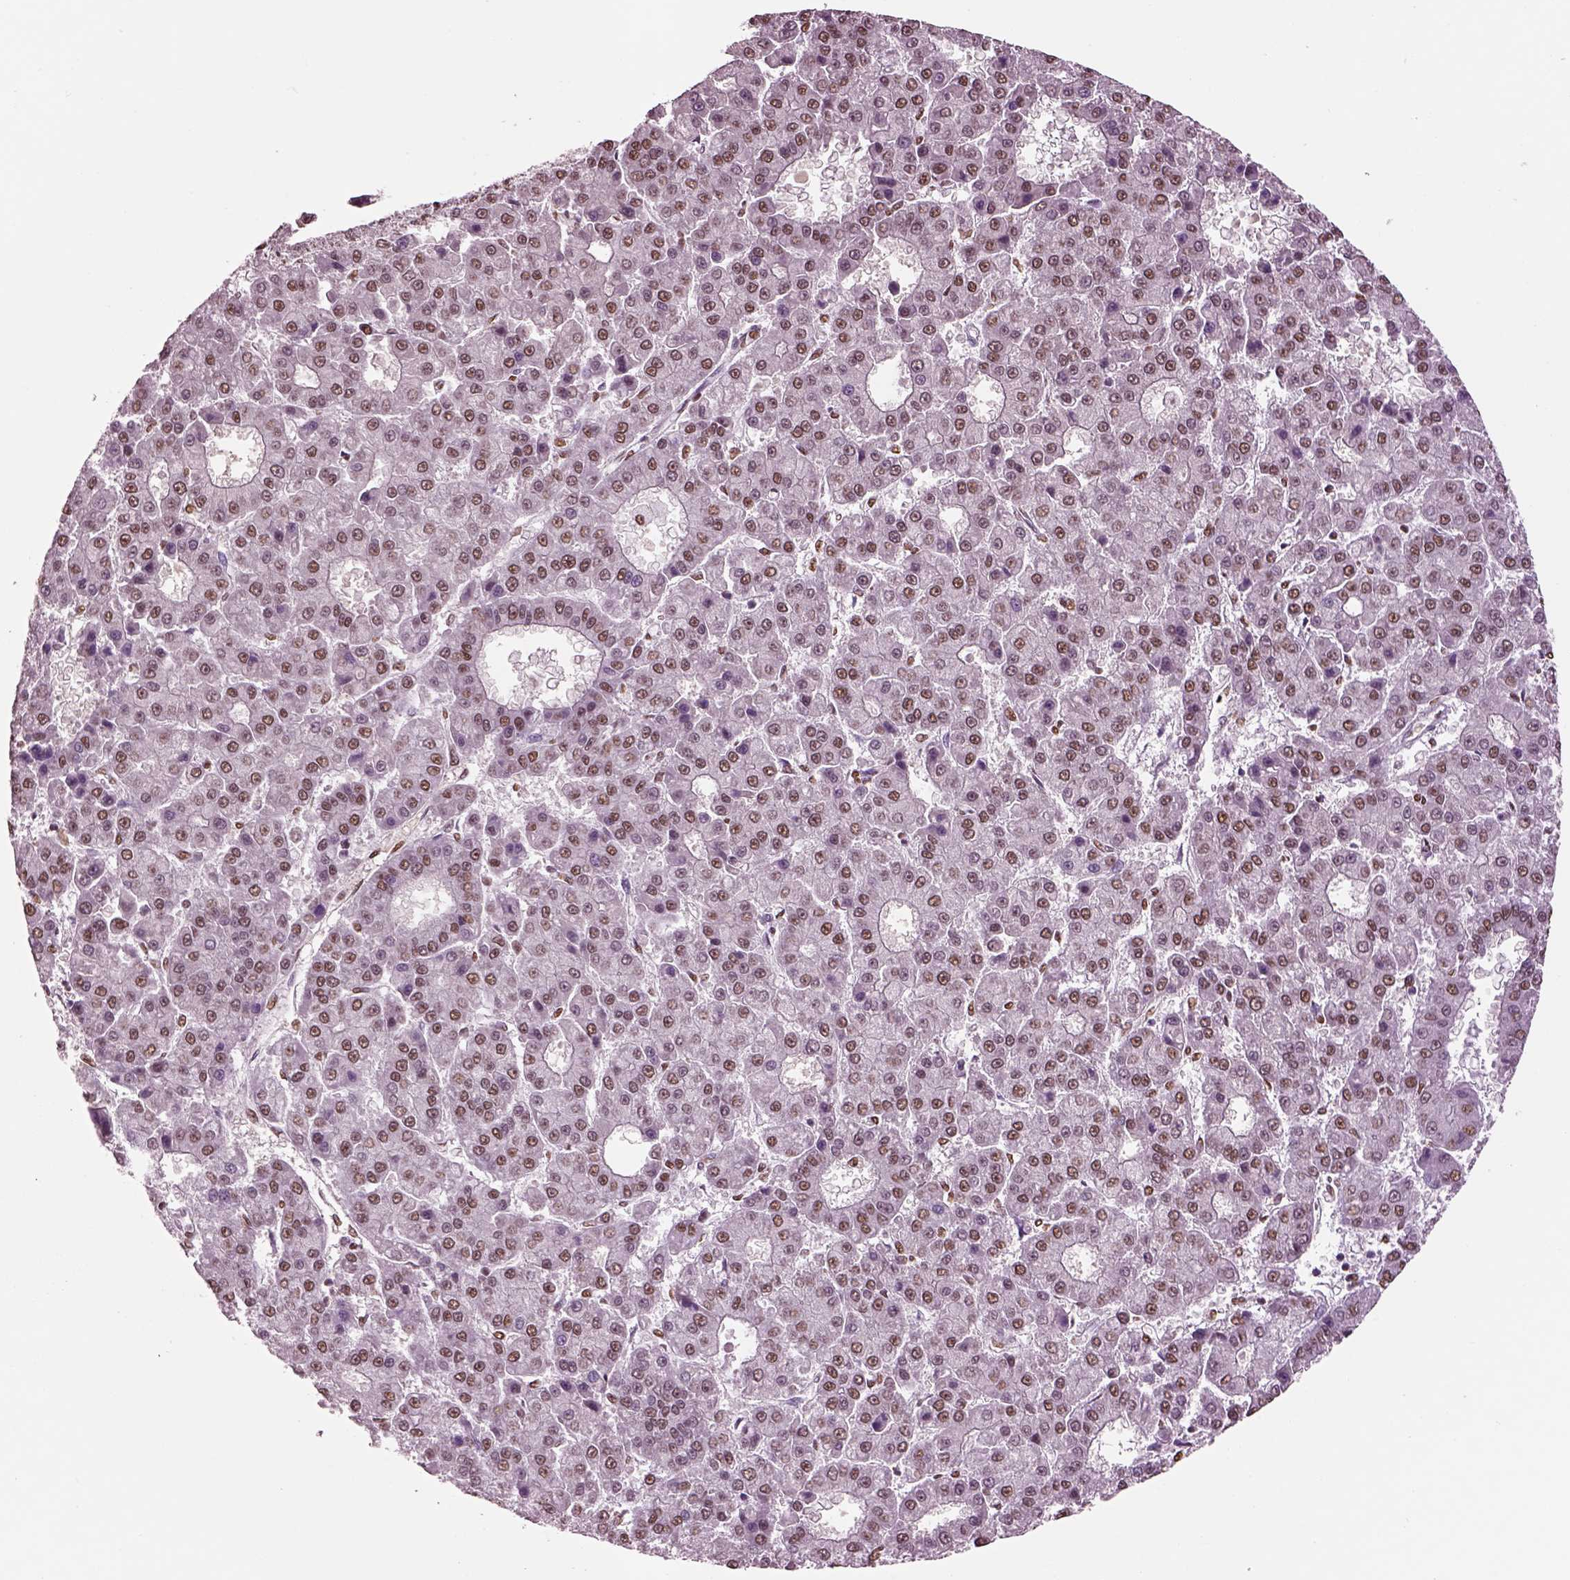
{"staining": {"intensity": "moderate", "quantity": ">75%", "location": "nuclear"}, "tissue": "liver cancer", "cell_type": "Tumor cells", "image_type": "cancer", "snomed": [{"axis": "morphology", "description": "Carcinoma, Hepatocellular, NOS"}, {"axis": "topography", "description": "Liver"}], "caption": "Liver cancer stained with a brown dye displays moderate nuclear positive expression in approximately >75% of tumor cells.", "gene": "DDX3X", "patient": {"sex": "male", "age": 70}}